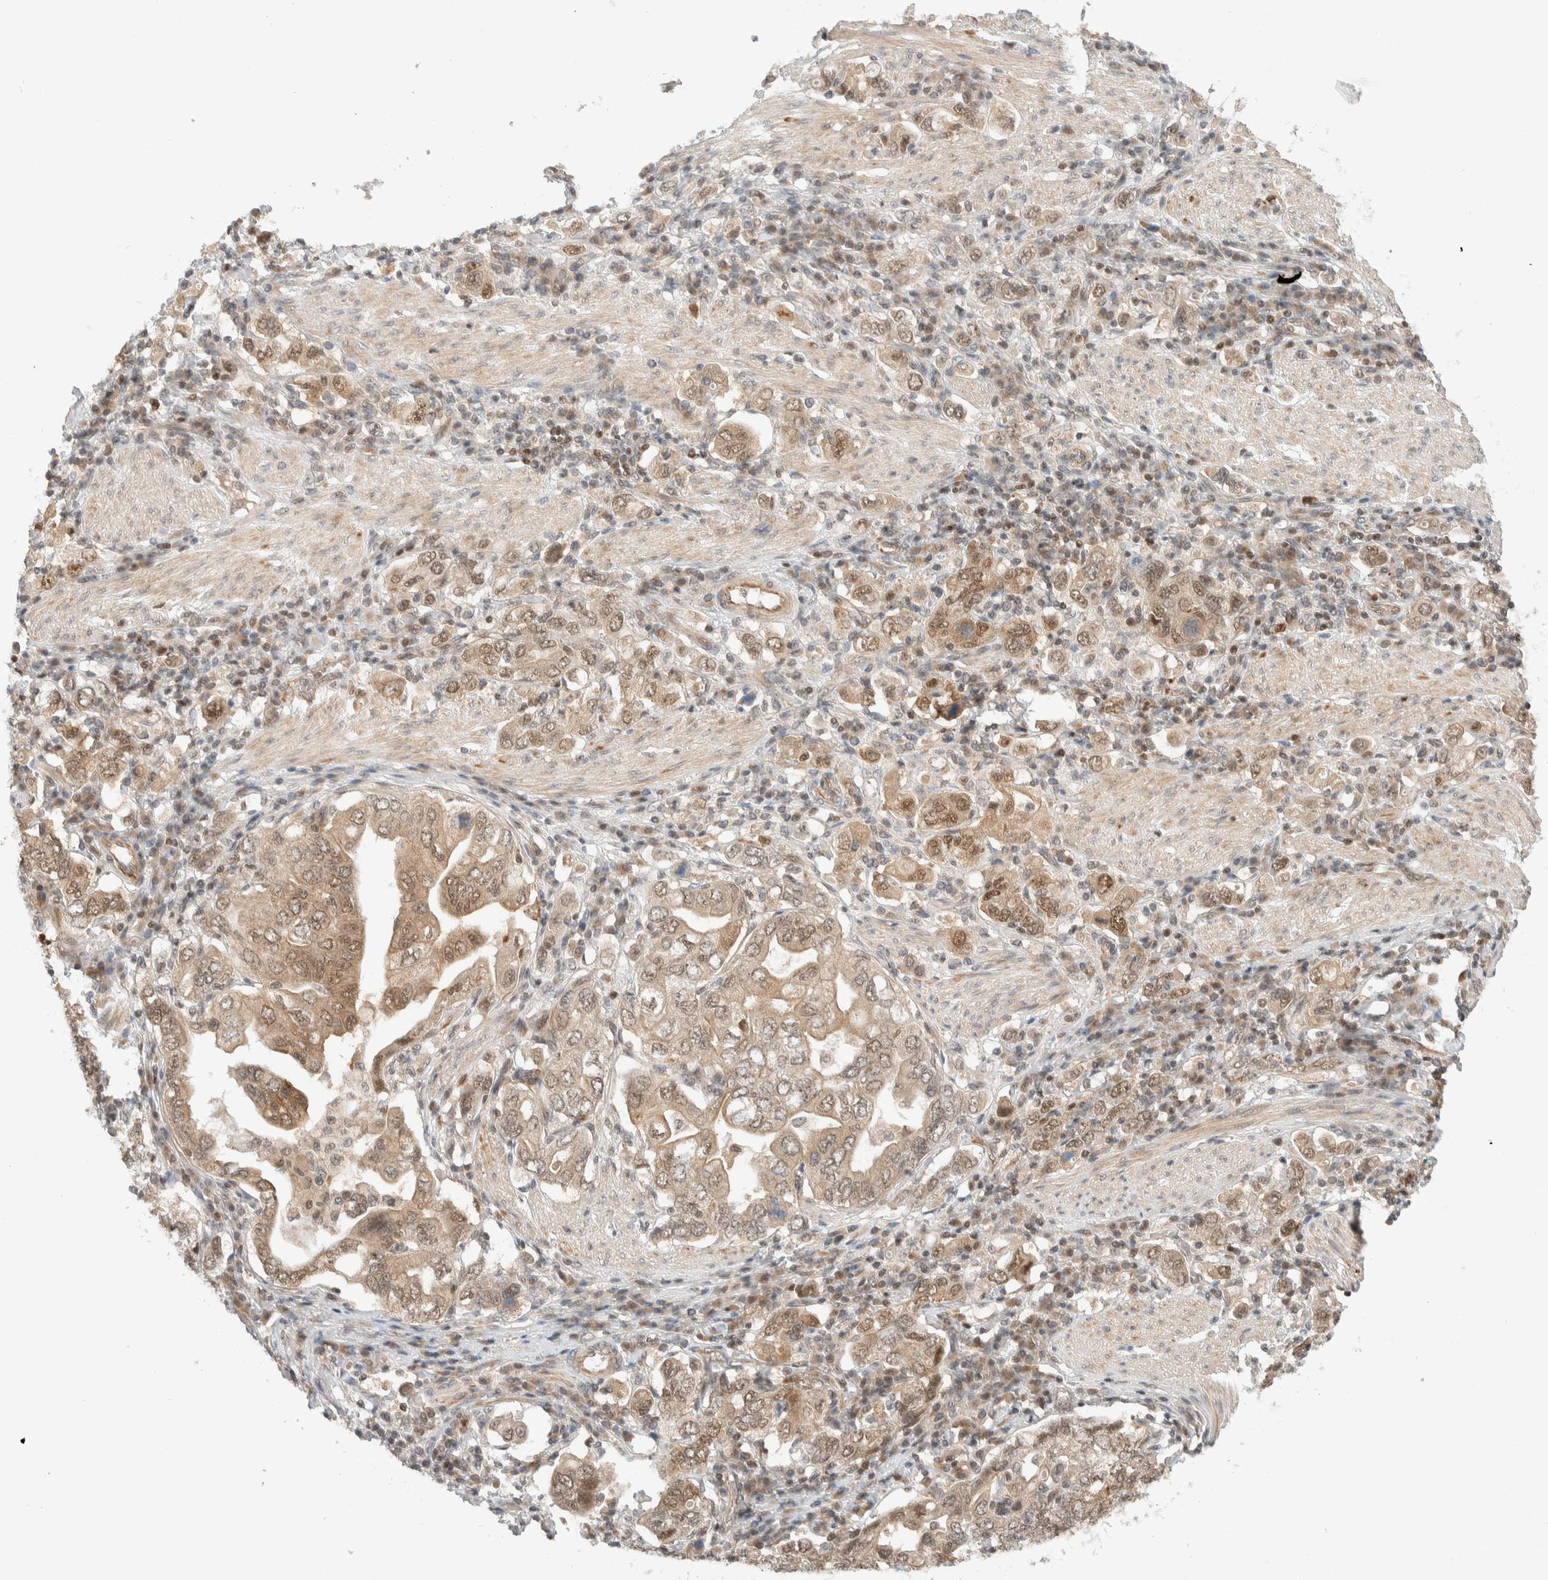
{"staining": {"intensity": "moderate", "quantity": ">75%", "location": "cytoplasmic/membranous,nuclear"}, "tissue": "stomach cancer", "cell_type": "Tumor cells", "image_type": "cancer", "snomed": [{"axis": "morphology", "description": "Adenocarcinoma, NOS"}, {"axis": "topography", "description": "Stomach, upper"}], "caption": "Stomach adenocarcinoma tissue exhibits moderate cytoplasmic/membranous and nuclear expression in approximately >75% of tumor cells, visualized by immunohistochemistry.", "gene": "C8orf76", "patient": {"sex": "male", "age": 62}}